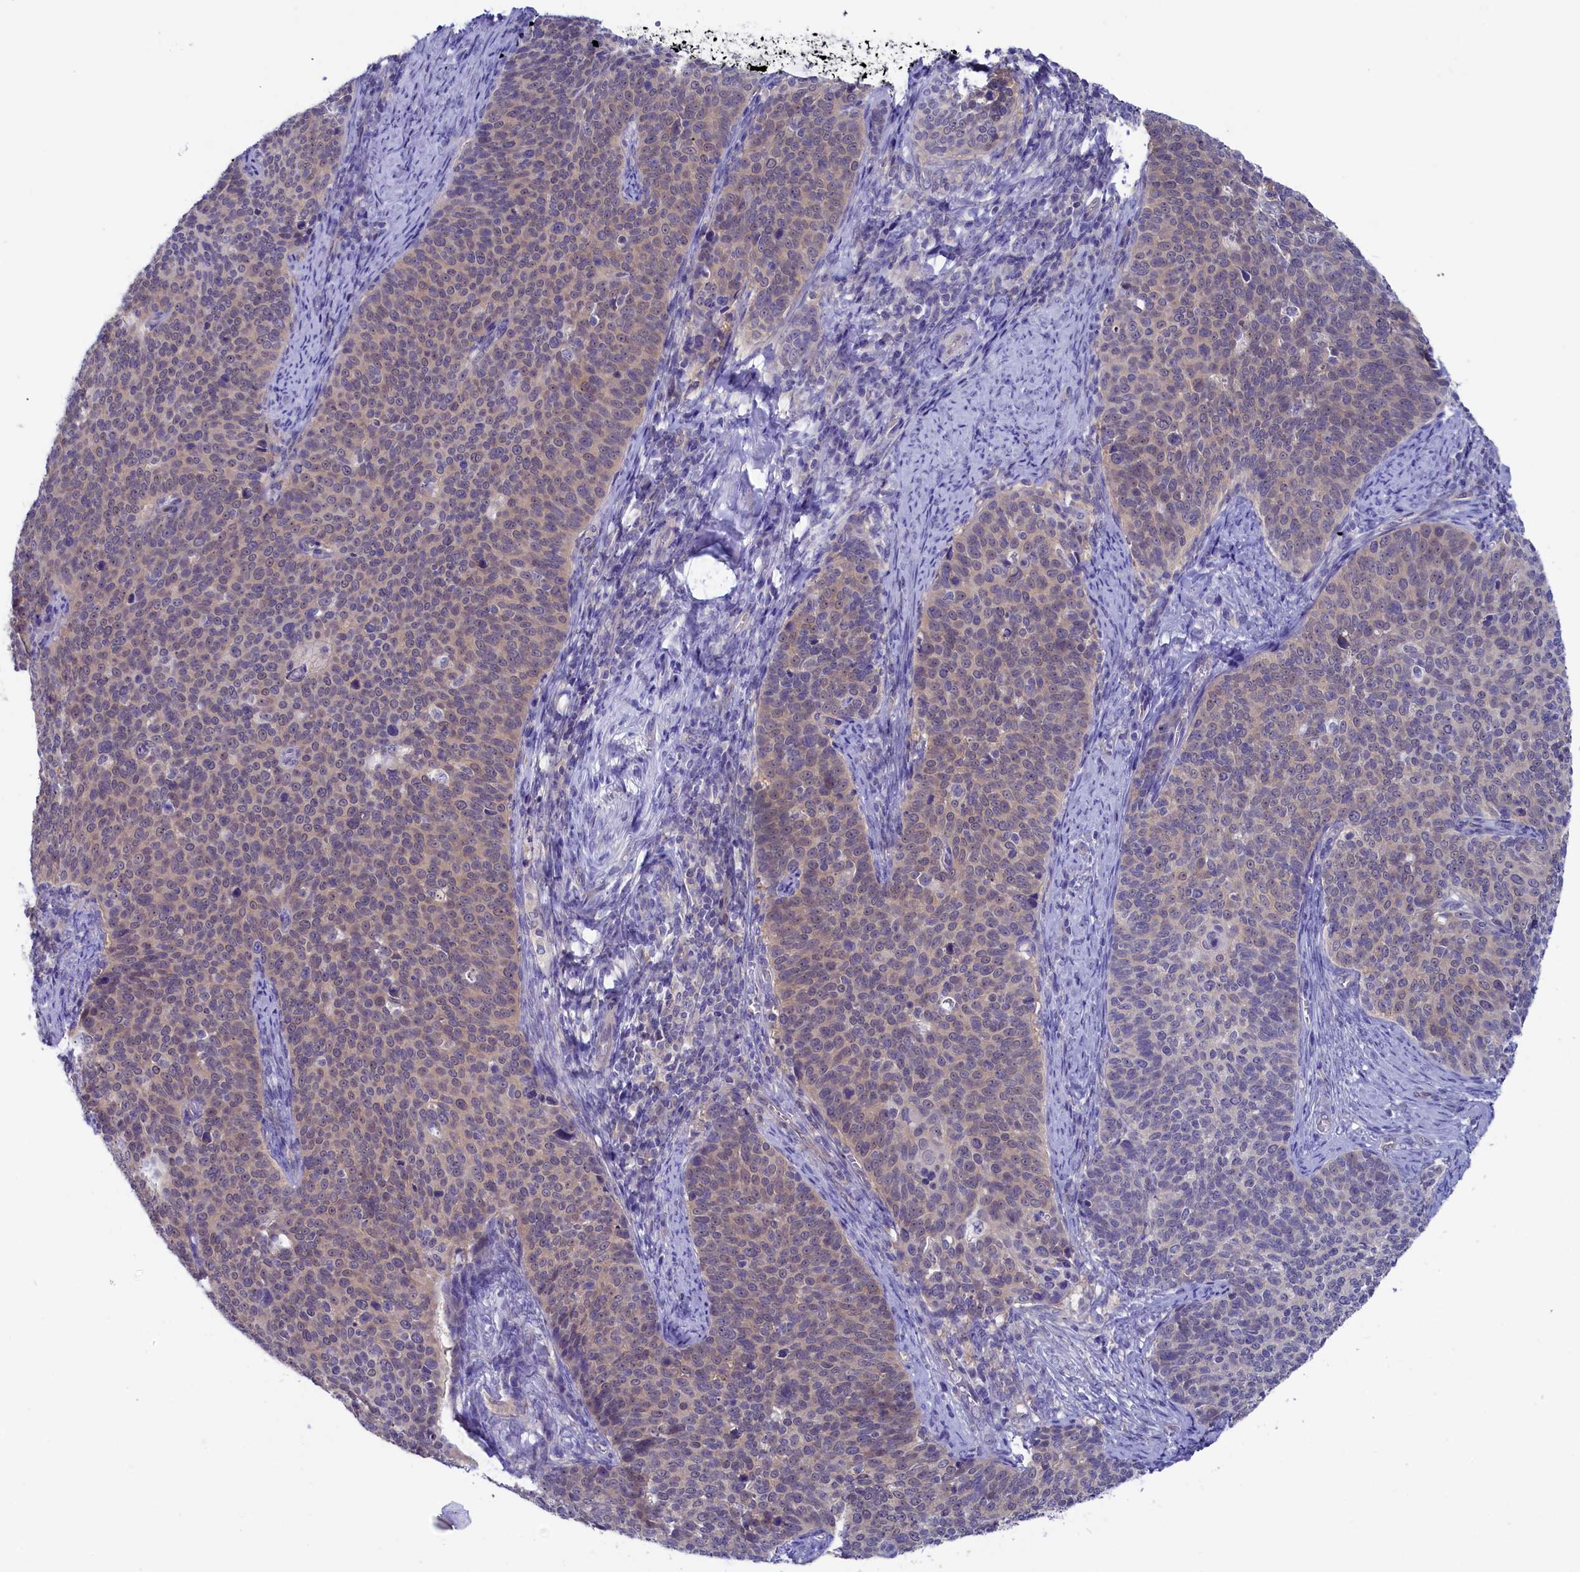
{"staining": {"intensity": "weak", "quantity": "<25%", "location": "cytoplasmic/membranous"}, "tissue": "cervical cancer", "cell_type": "Tumor cells", "image_type": "cancer", "snomed": [{"axis": "morphology", "description": "Normal tissue, NOS"}, {"axis": "morphology", "description": "Squamous cell carcinoma, NOS"}, {"axis": "topography", "description": "Cervix"}], "caption": "This is a histopathology image of immunohistochemistry (IHC) staining of cervical cancer (squamous cell carcinoma), which shows no staining in tumor cells.", "gene": "CIAPIN1", "patient": {"sex": "female", "age": 39}}